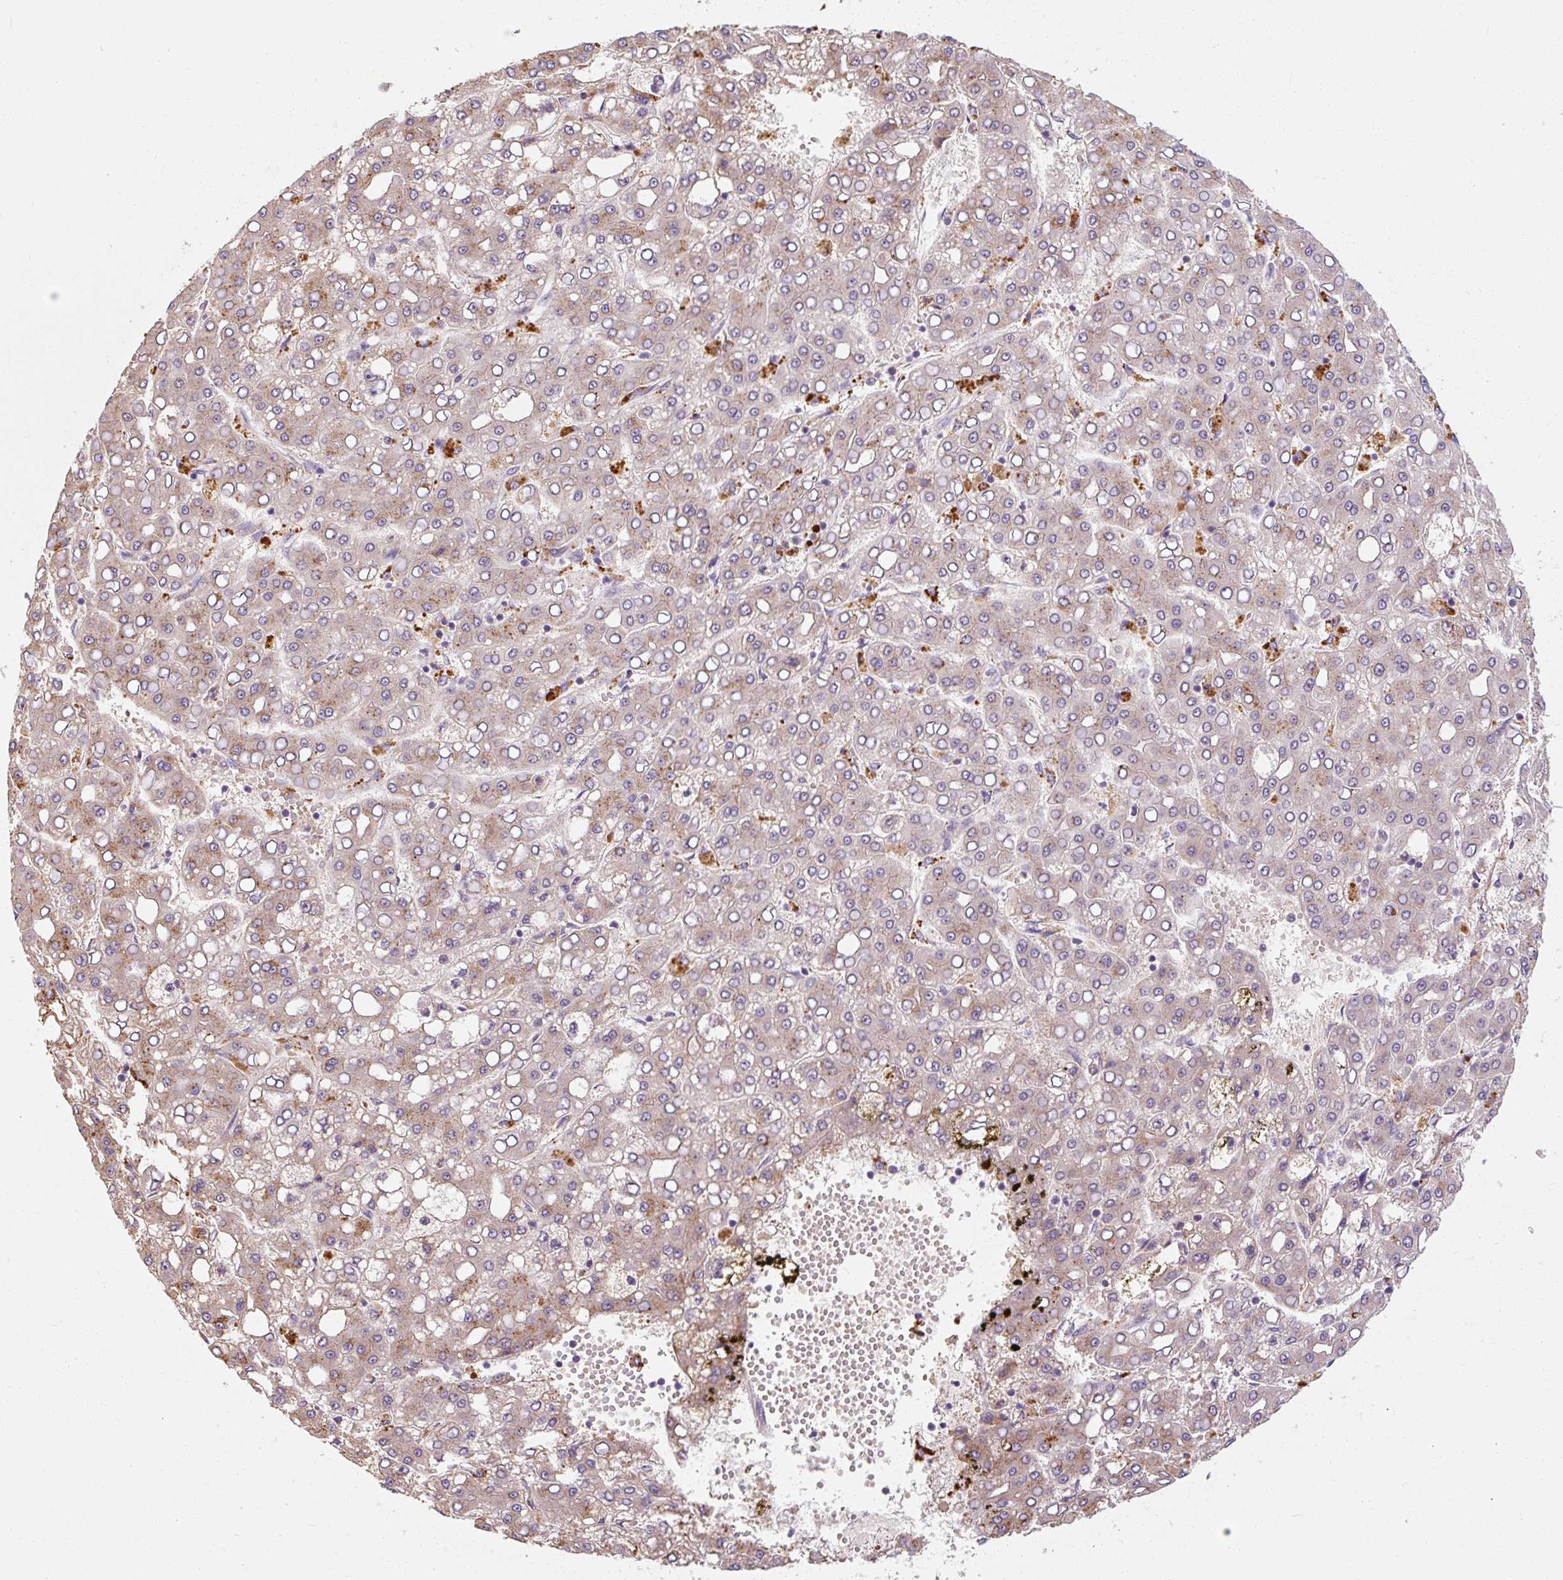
{"staining": {"intensity": "moderate", "quantity": ">75%", "location": "cytoplasmic/membranous"}, "tissue": "liver cancer", "cell_type": "Tumor cells", "image_type": "cancer", "snomed": [{"axis": "morphology", "description": "Carcinoma, Hepatocellular, NOS"}, {"axis": "topography", "description": "Liver"}], "caption": "Moderate cytoplasmic/membranous staining is identified in about >75% of tumor cells in liver cancer. (DAB = brown stain, brightfield microscopy at high magnification).", "gene": "TBC1D4", "patient": {"sex": "male", "age": 65}}